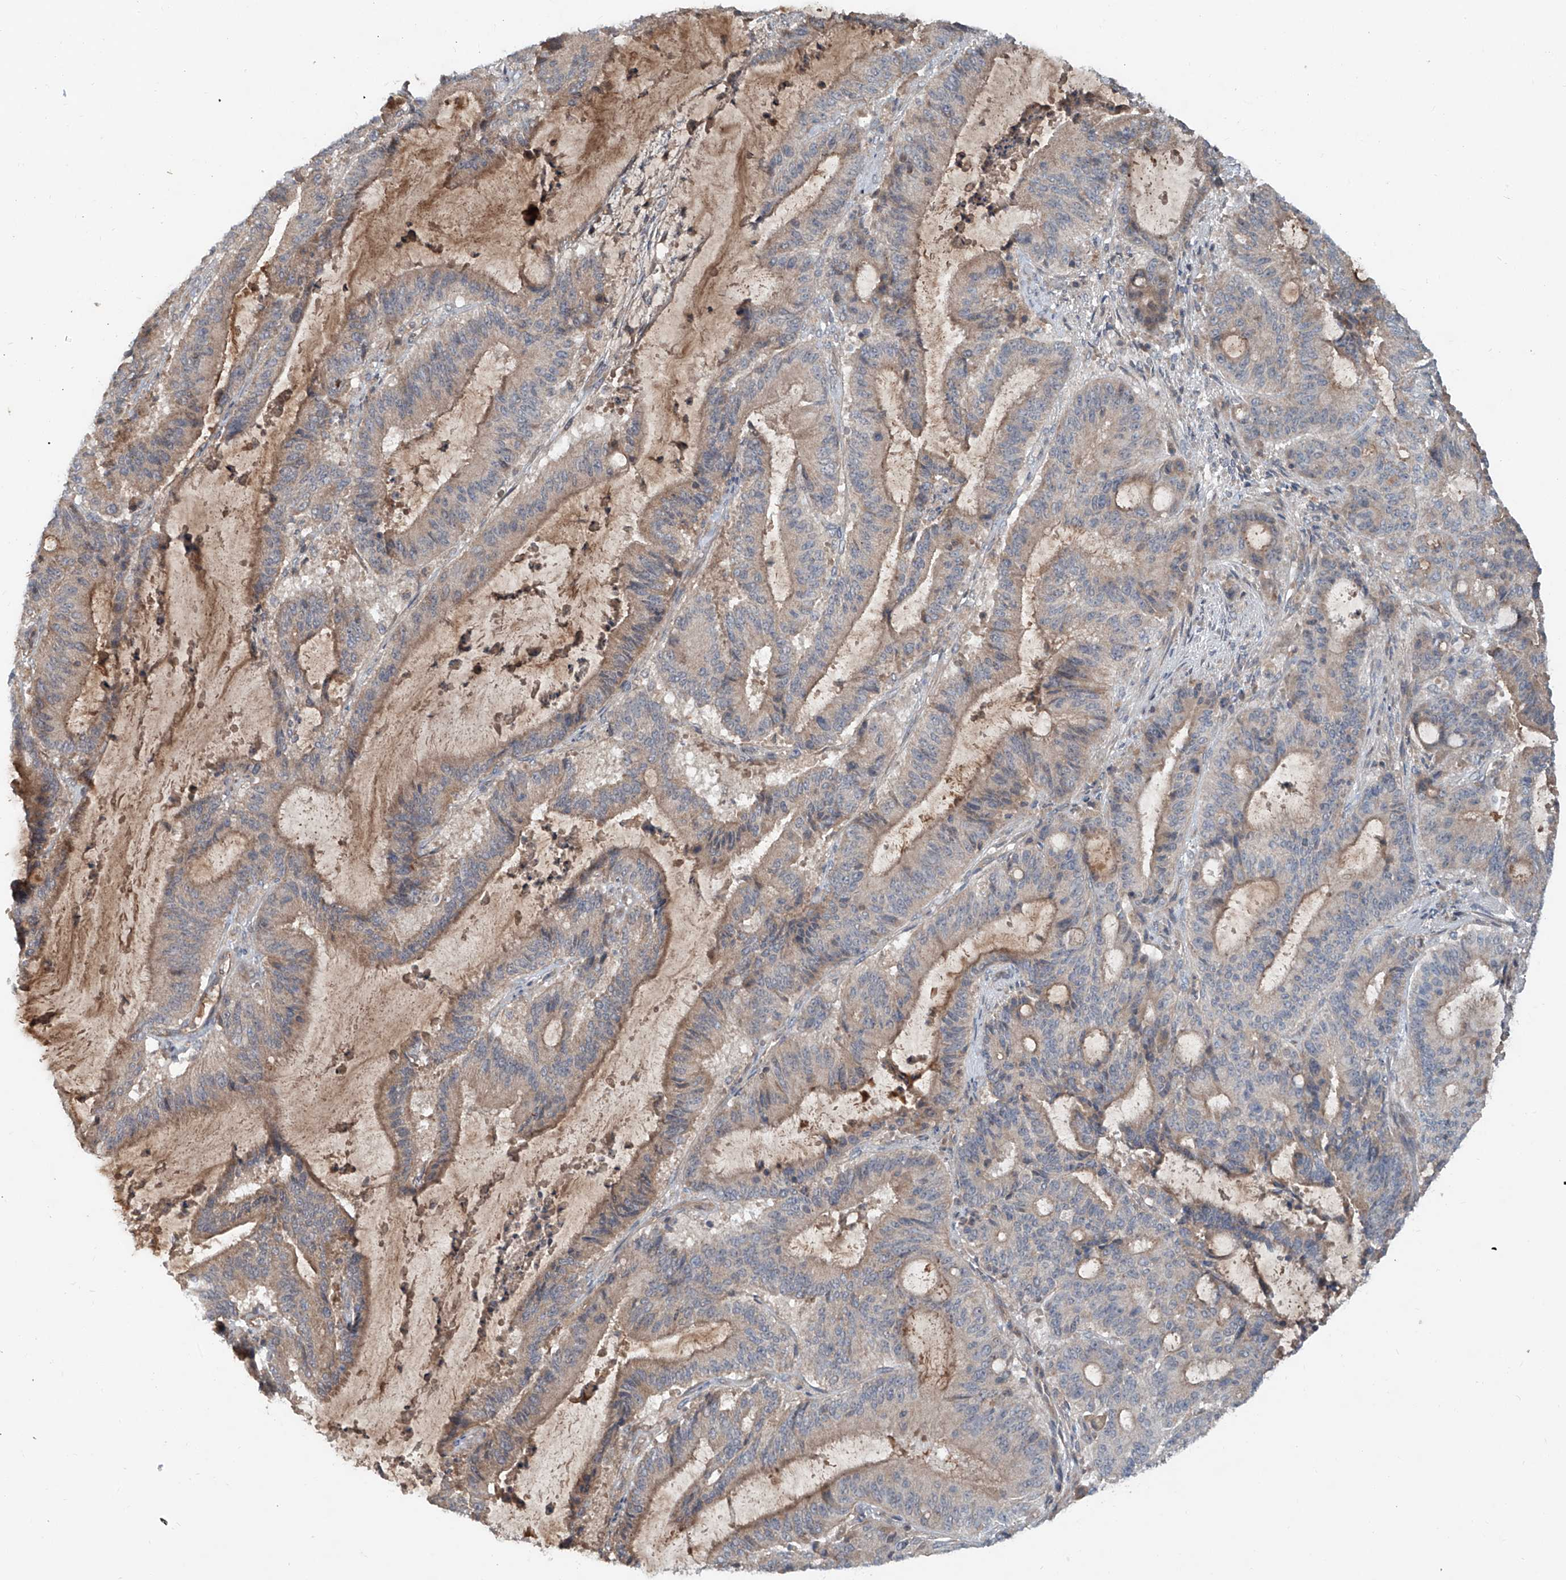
{"staining": {"intensity": "weak", "quantity": "25%-75%", "location": "cytoplasmic/membranous"}, "tissue": "liver cancer", "cell_type": "Tumor cells", "image_type": "cancer", "snomed": [{"axis": "morphology", "description": "Normal tissue, NOS"}, {"axis": "morphology", "description": "Cholangiocarcinoma"}, {"axis": "topography", "description": "Liver"}, {"axis": "topography", "description": "Peripheral nerve tissue"}], "caption": "Approximately 25%-75% of tumor cells in human liver cancer (cholangiocarcinoma) demonstrate weak cytoplasmic/membranous protein positivity as visualized by brown immunohistochemical staining.", "gene": "ADAM23", "patient": {"sex": "female", "age": 73}}